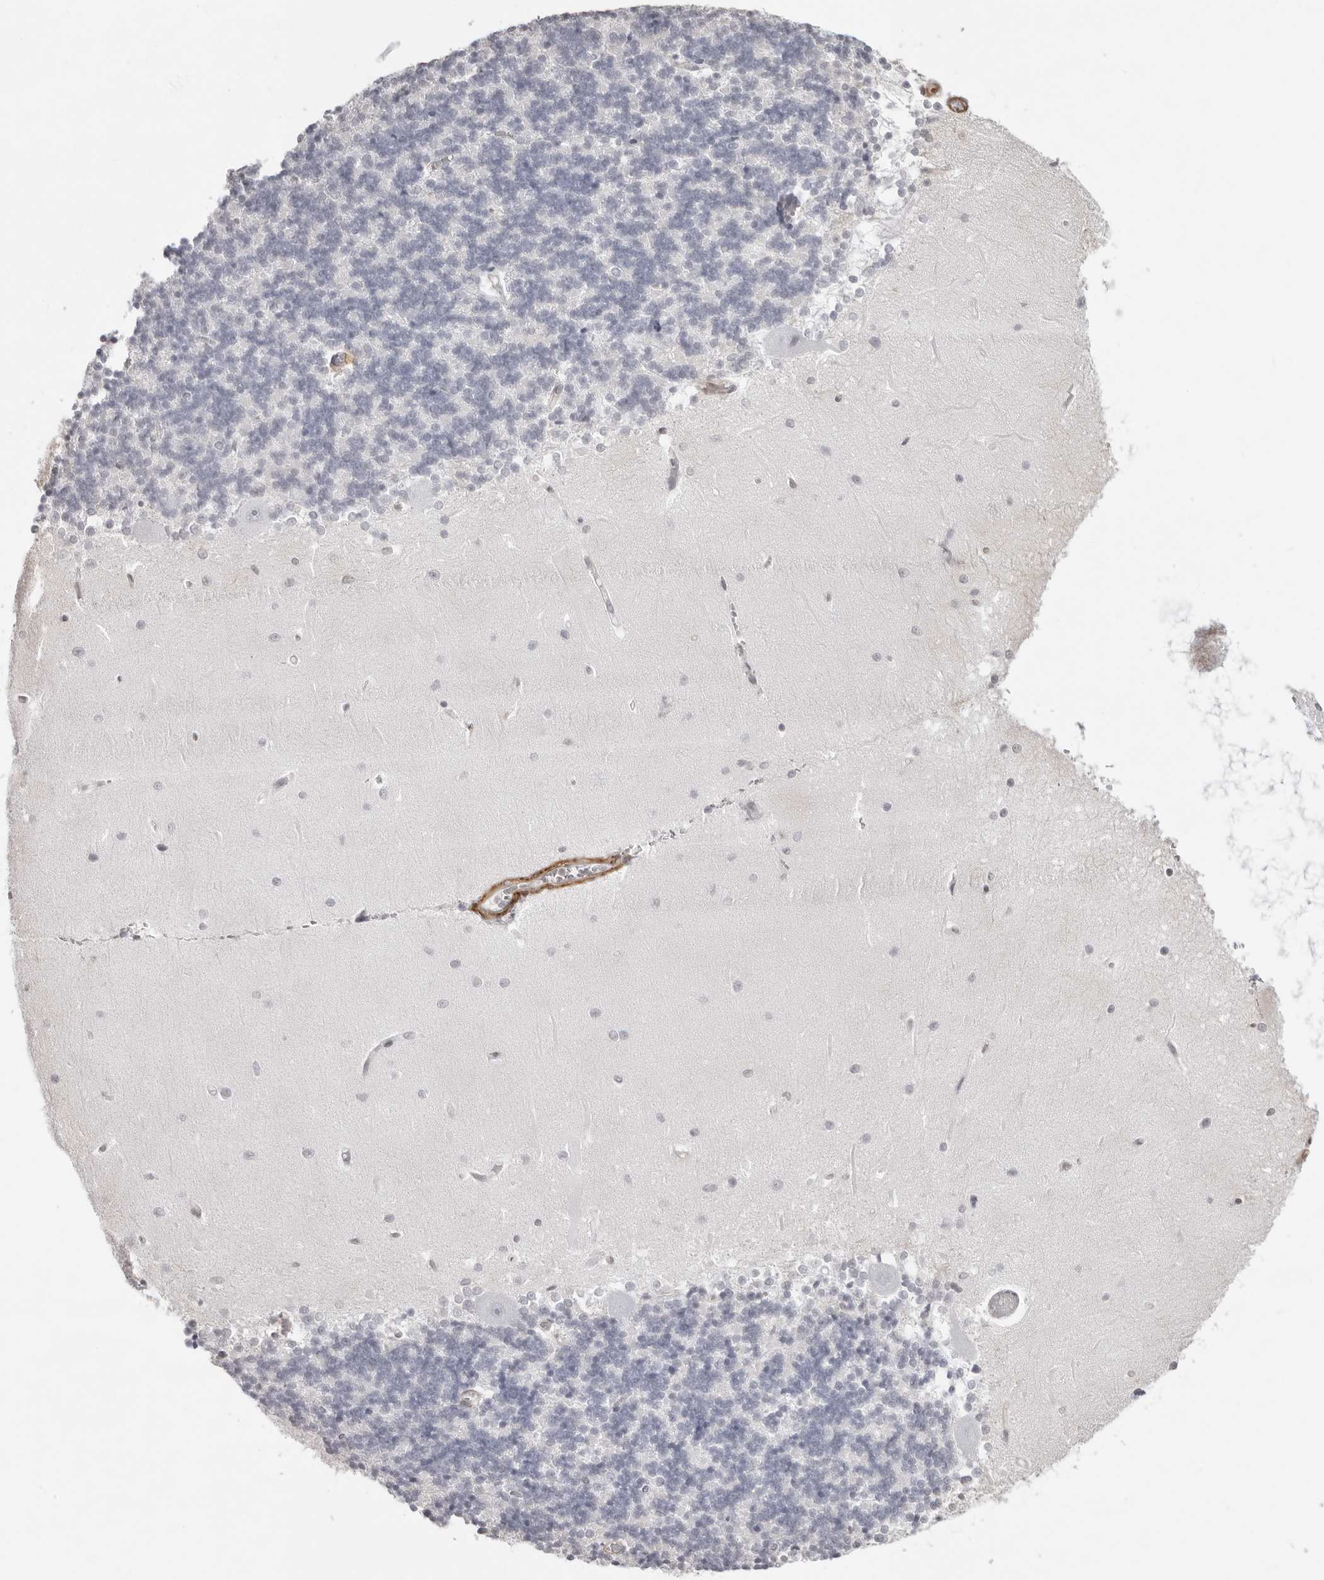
{"staining": {"intensity": "negative", "quantity": "none", "location": "none"}, "tissue": "cerebellum", "cell_type": "Cells in granular layer", "image_type": "normal", "snomed": [{"axis": "morphology", "description": "Normal tissue, NOS"}, {"axis": "topography", "description": "Cerebellum"}], "caption": "A micrograph of cerebellum stained for a protein displays no brown staining in cells in granular layer. (DAB (3,3'-diaminobenzidine) IHC, high magnification).", "gene": "UNK", "patient": {"sex": "male", "age": 37}}